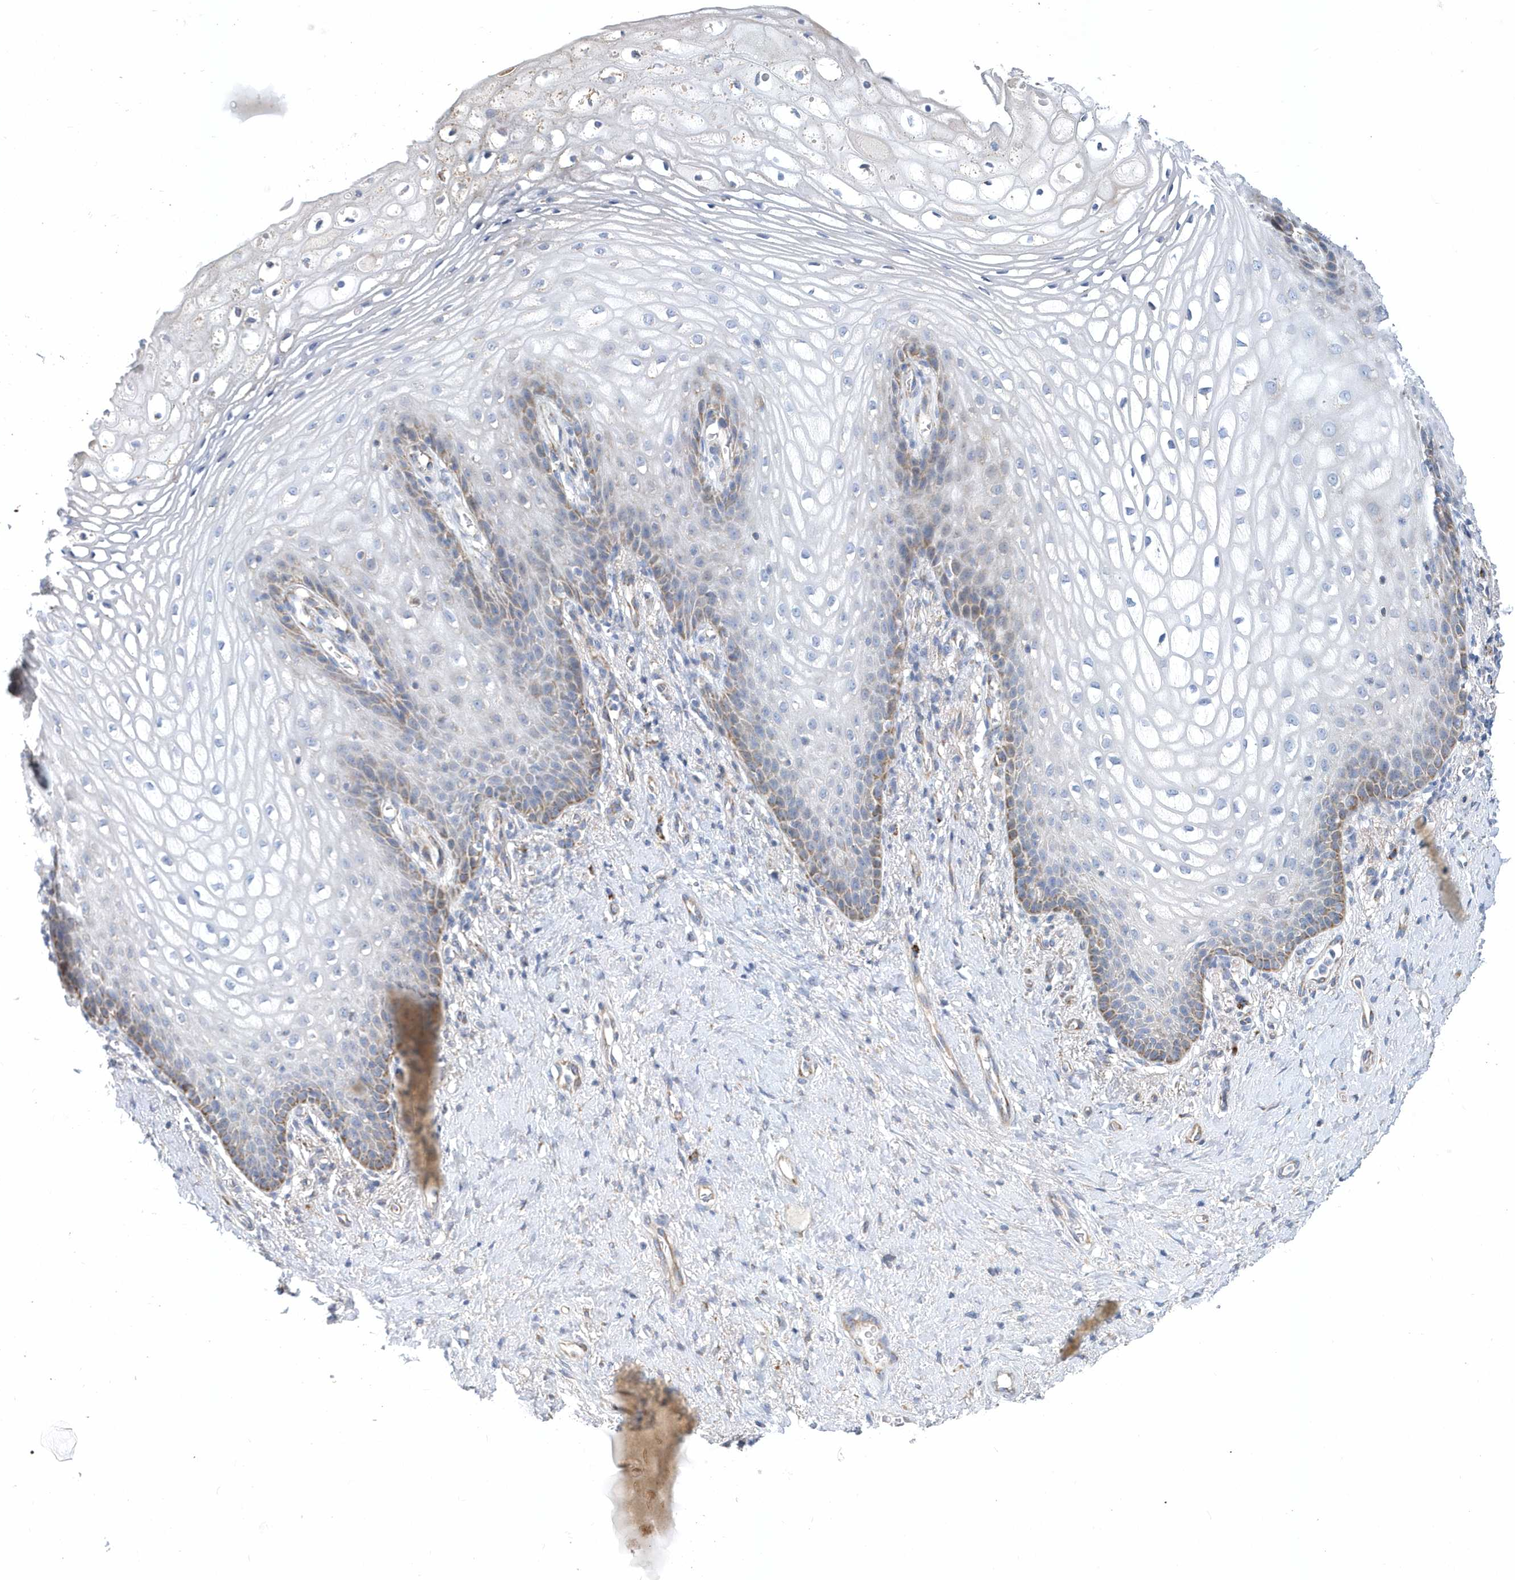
{"staining": {"intensity": "weak", "quantity": "<25%", "location": "cytoplasmic/membranous"}, "tissue": "vagina", "cell_type": "Squamous epithelial cells", "image_type": "normal", "snomed": [{"axis": "morphology", "description": "Normal tissue, NOS"}, {"axis": "topography", "description": "Vagina"}], "caption": "The photomicrograph reveals no staining of squamous epithelial cells in normal vagina. The staining is performed using DAB brown chromogen with nuclei counter-stained in using hematoxylin.", "gene": "VWA5B2", "patient": {"sex": "female", "age": 60}}